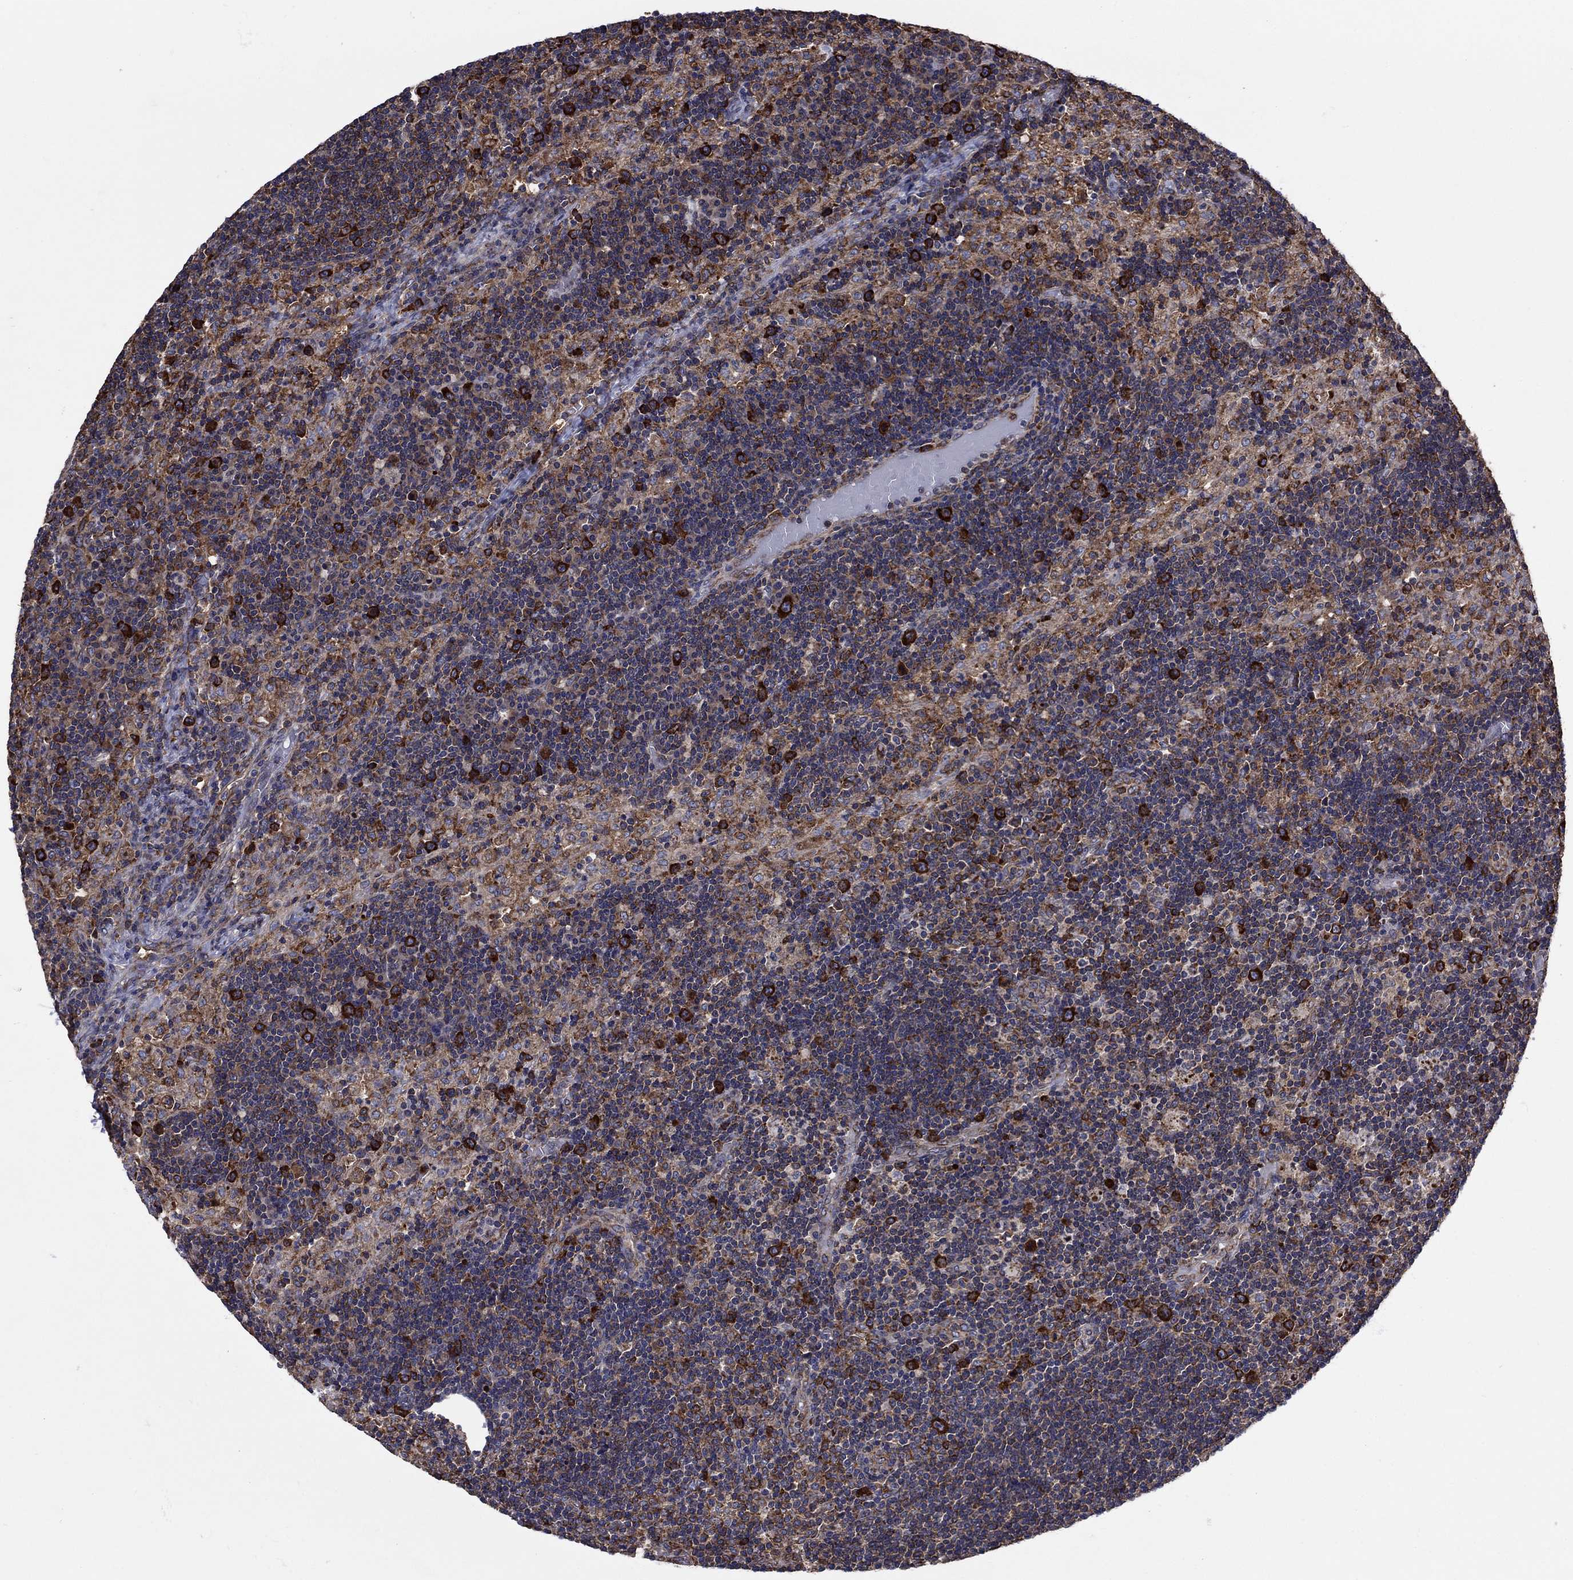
{"staining": {"intensity": "strong", "quantity": ">75%", "location": "cytoplasmic/membranous"}, "tissue": "lymph node", "cell_type": "Germinal center cells", "image_type": "normal", "snomed": [{"axis": "morphology", "description": "Normal tissue, NOS"}, {"axis": "topography", "description": "Lymph node"}], "caption": "High-power microscopy captured an IHC image of unremarkable lymph node, revealing strong cytoplasmic/membranous expression in approximately >75% of germinal center cells.", "gene": "YBX1", "patient": {"sex": "male", "age": 63}}